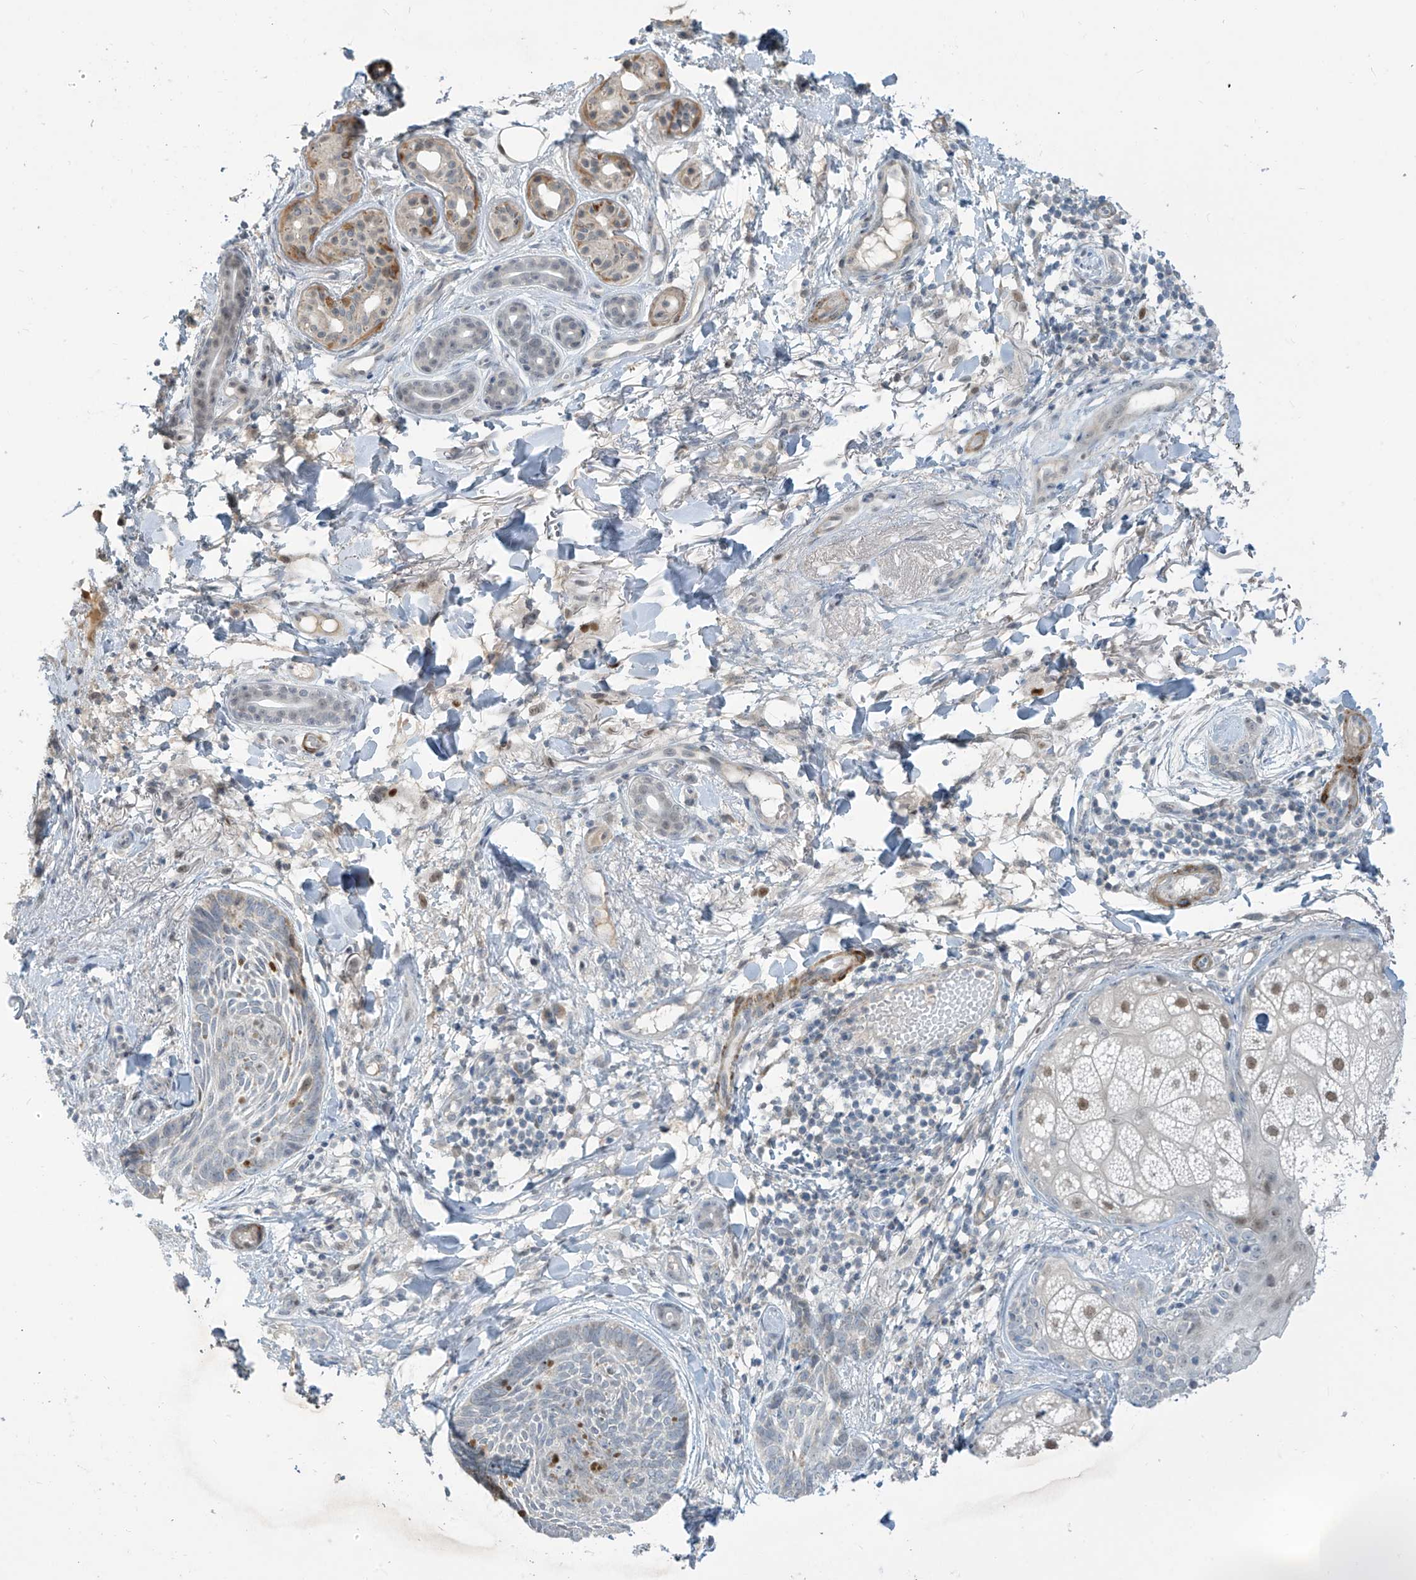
{"staining": {"intensity": "negative", "quantity": "none", "location": "none"}, "tissue": "skin cancer", "cell_type": "Tumor cells", "image_type": "cancer", "snomed": [{"axis": "morphology", "description": "Basal cell carcinoma"}, {"axis": "topography", "description": "Skin"}], "caption": "There is no significant positivity in tumor cells of basal cell carcinoma (skin). Nuclei are stained in blue.", "gene": "METAP1D", "patient": {"sex": "male", "age": 85}}